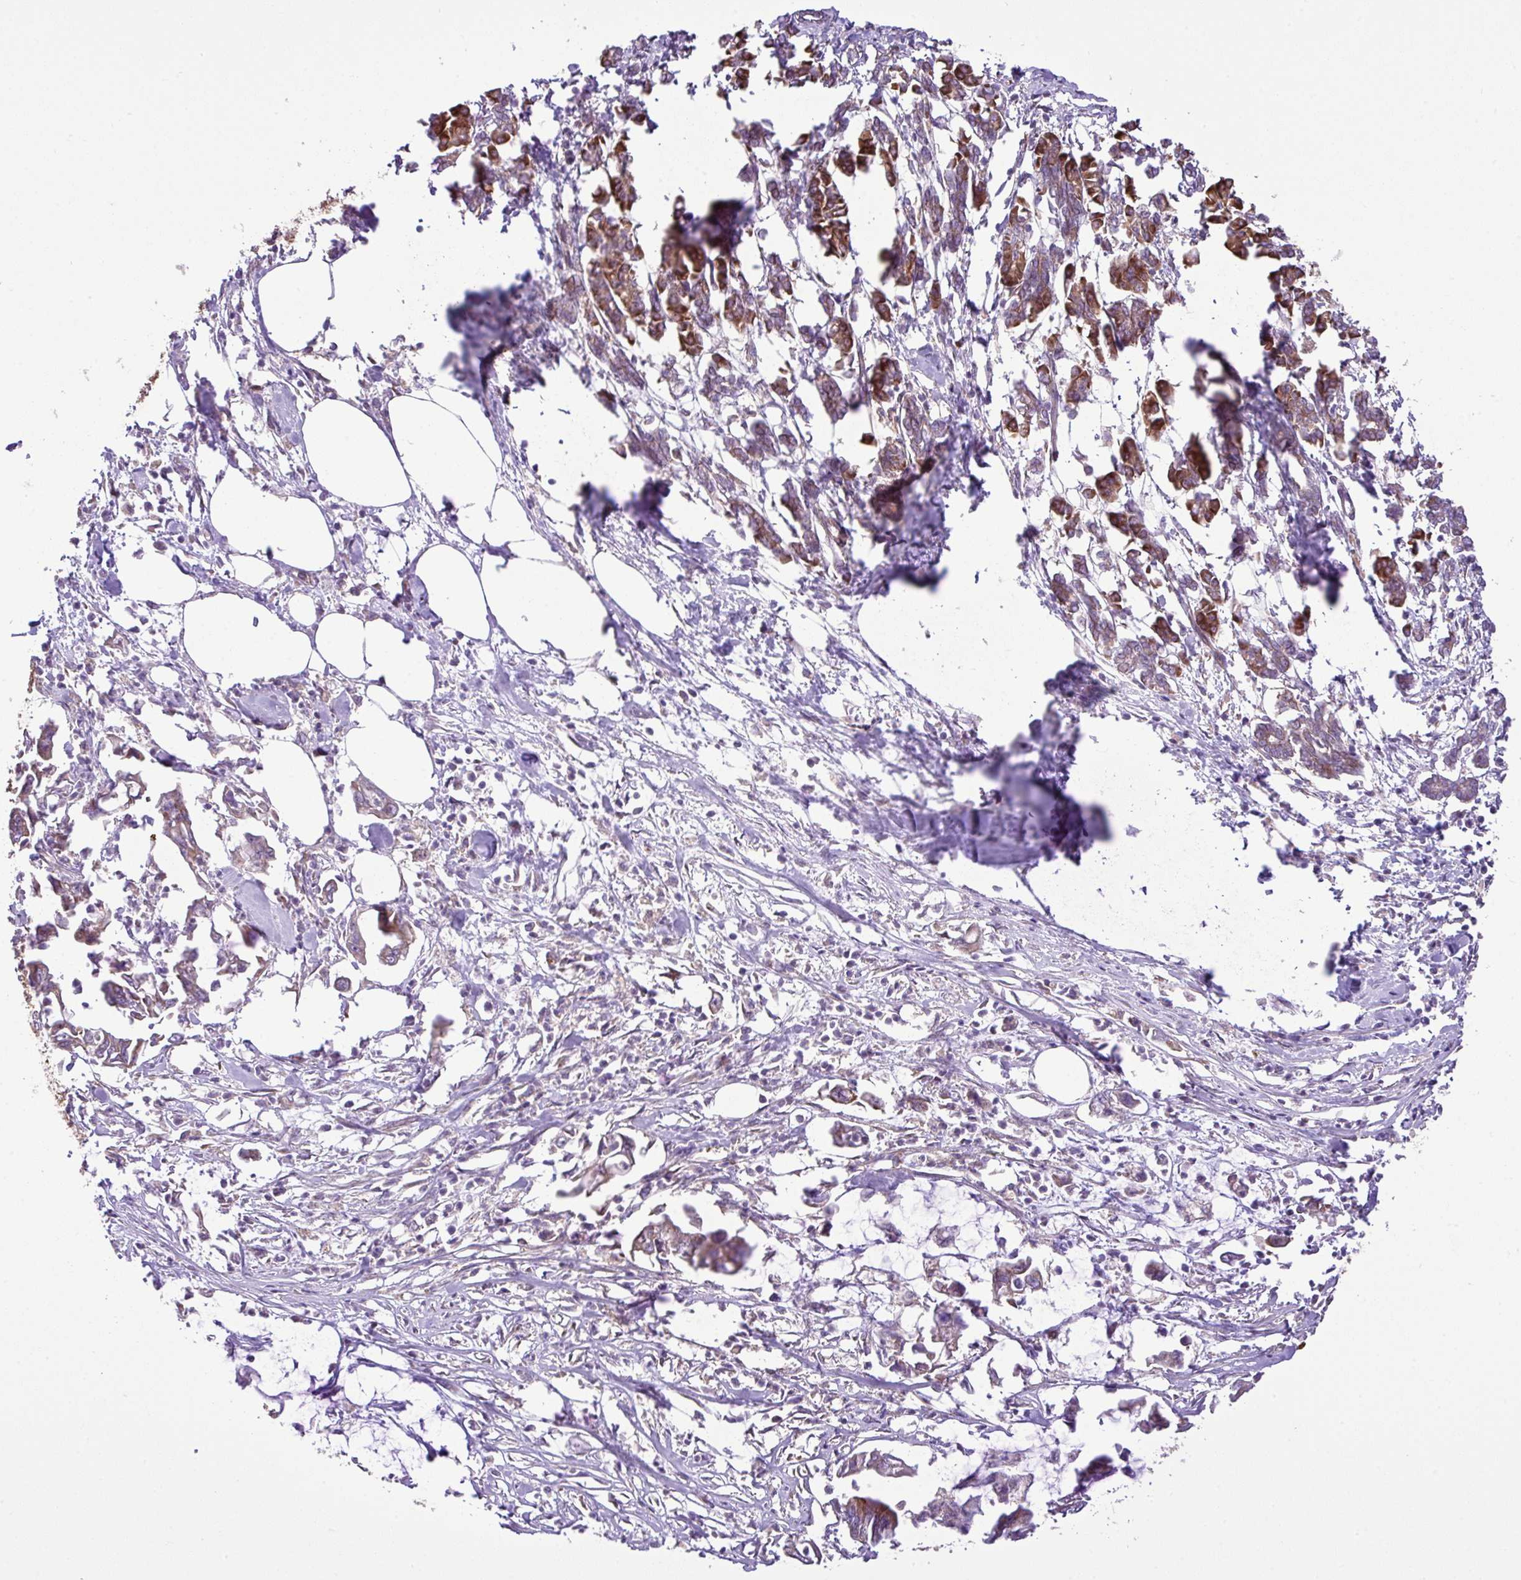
{"staining": {"intensity": "moderate", "quantity": "25%-75%", "location": "cytoplasmic/membranous"}, "tissue": "pancreatic cancer", "cell_type": "Tumor cells", "image_type": "cancer", "snomed": [{"axis": "morphology", "description": "Adenocarcinoma, NOS"}, {"axis": "topography", "description": "Pancreas"}], "caption": "Moderate cytoplasmic/membranous expression is present in approximately 25%-75% of tumor cells in adenocarcinoma (pancreatic). Using DAB (3,3'-diaminobenzidine) (brown) and hematoxylin (blue) stains, captured at high magnification using brightfield microscopy.", "gene": "DLGAP4", "patient": {"sex": "male", "age": 61}}